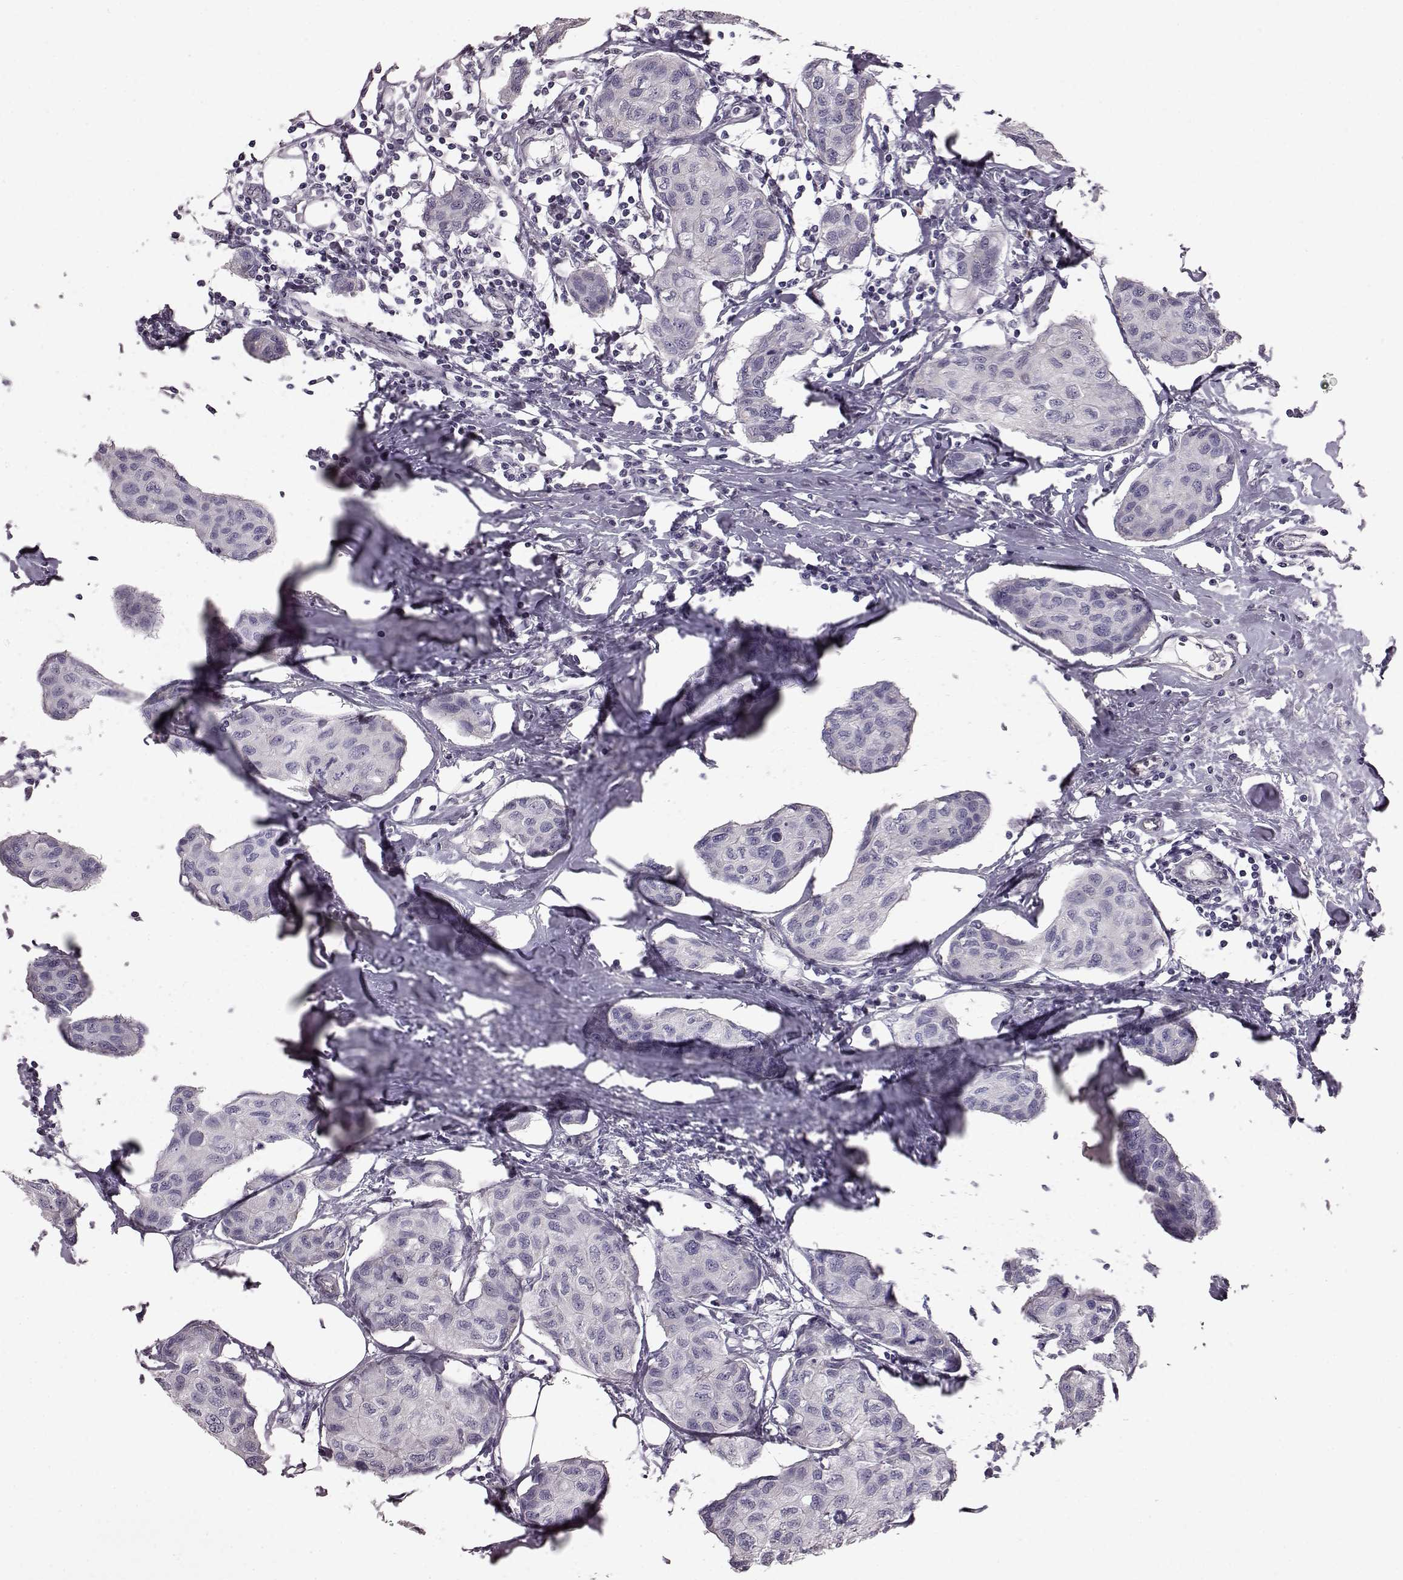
{"staining": {"intensity": "negative", "quantity": "none", "location": "none"}, "tissue": "breast cancer", "cell_type": "Tumor cells", "image_type": "cancer", "snomed": [{"axis": "morphology", "description": "Duct carcinoma"}, {"axis": "topography", "description": "Breast"}], "caption": "This is an IHC image of human breast infiltrating ductal carcinoma. There is no staining in tumor cells.", "gene": "TCHHL1", "patient": {"sex": "female", "age": 80}}